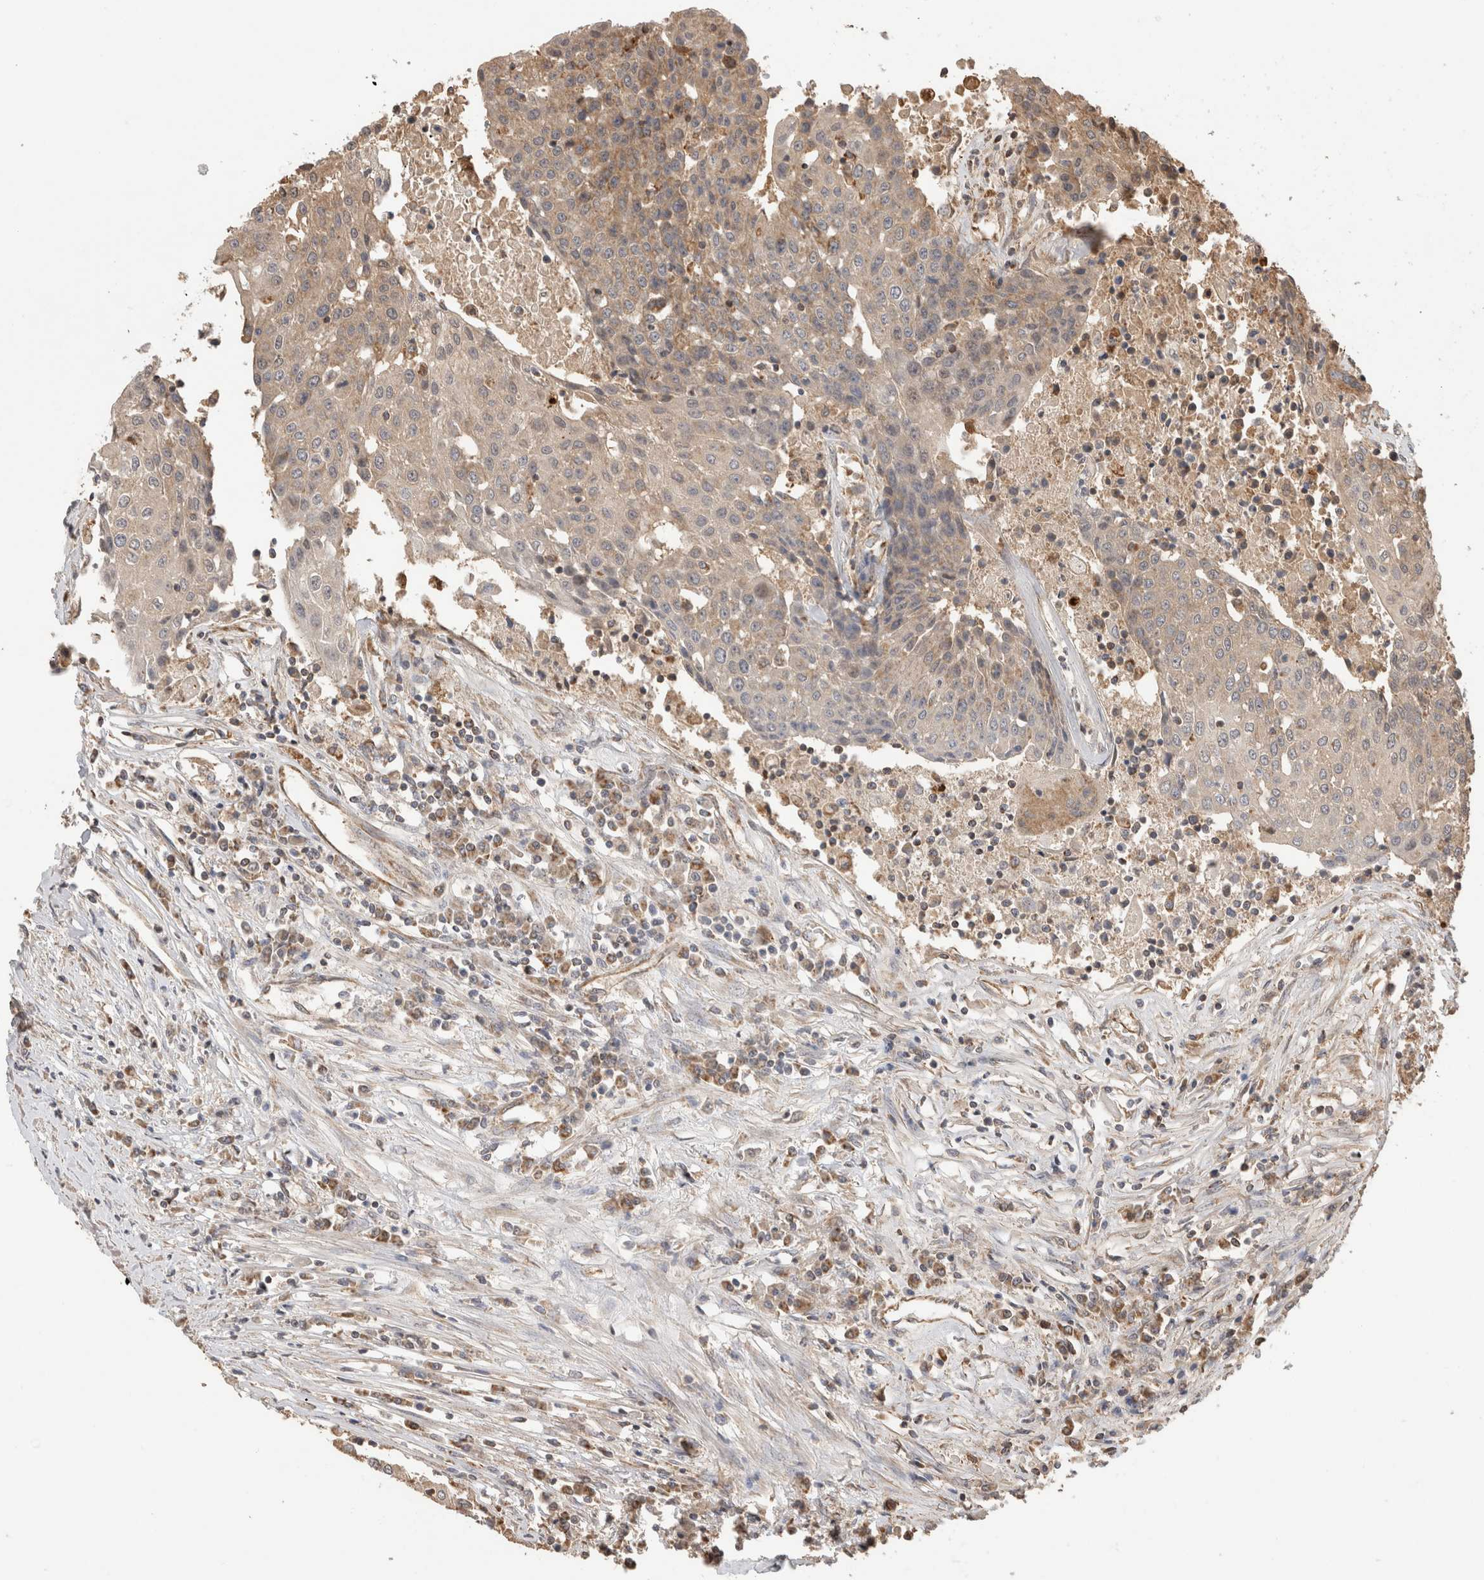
{"staining": {"intensity": "weak", "quantity": "25%-75%", "location": "cytoplasmic/membranous"}, "tissue": "urothelial cancer", "cell_type": "Tumor cells", "image_type": "cancer", "snomed": [{"axis": "morphology", "description": "Urothelial carcinoma, High grade"}, {"axis": "topography", "description": "Urinary bladder"}], "caption": "This histopathology image exhibits immunohistochemistry (IHC) staining of human high-grade urothelial carcinoma, with low weak cytoplasmic/membranous staining in approximately 25%-75% of tumor cells.", "gene": "IMMP2L", "patient": {"sex": "female", "age": 85}}